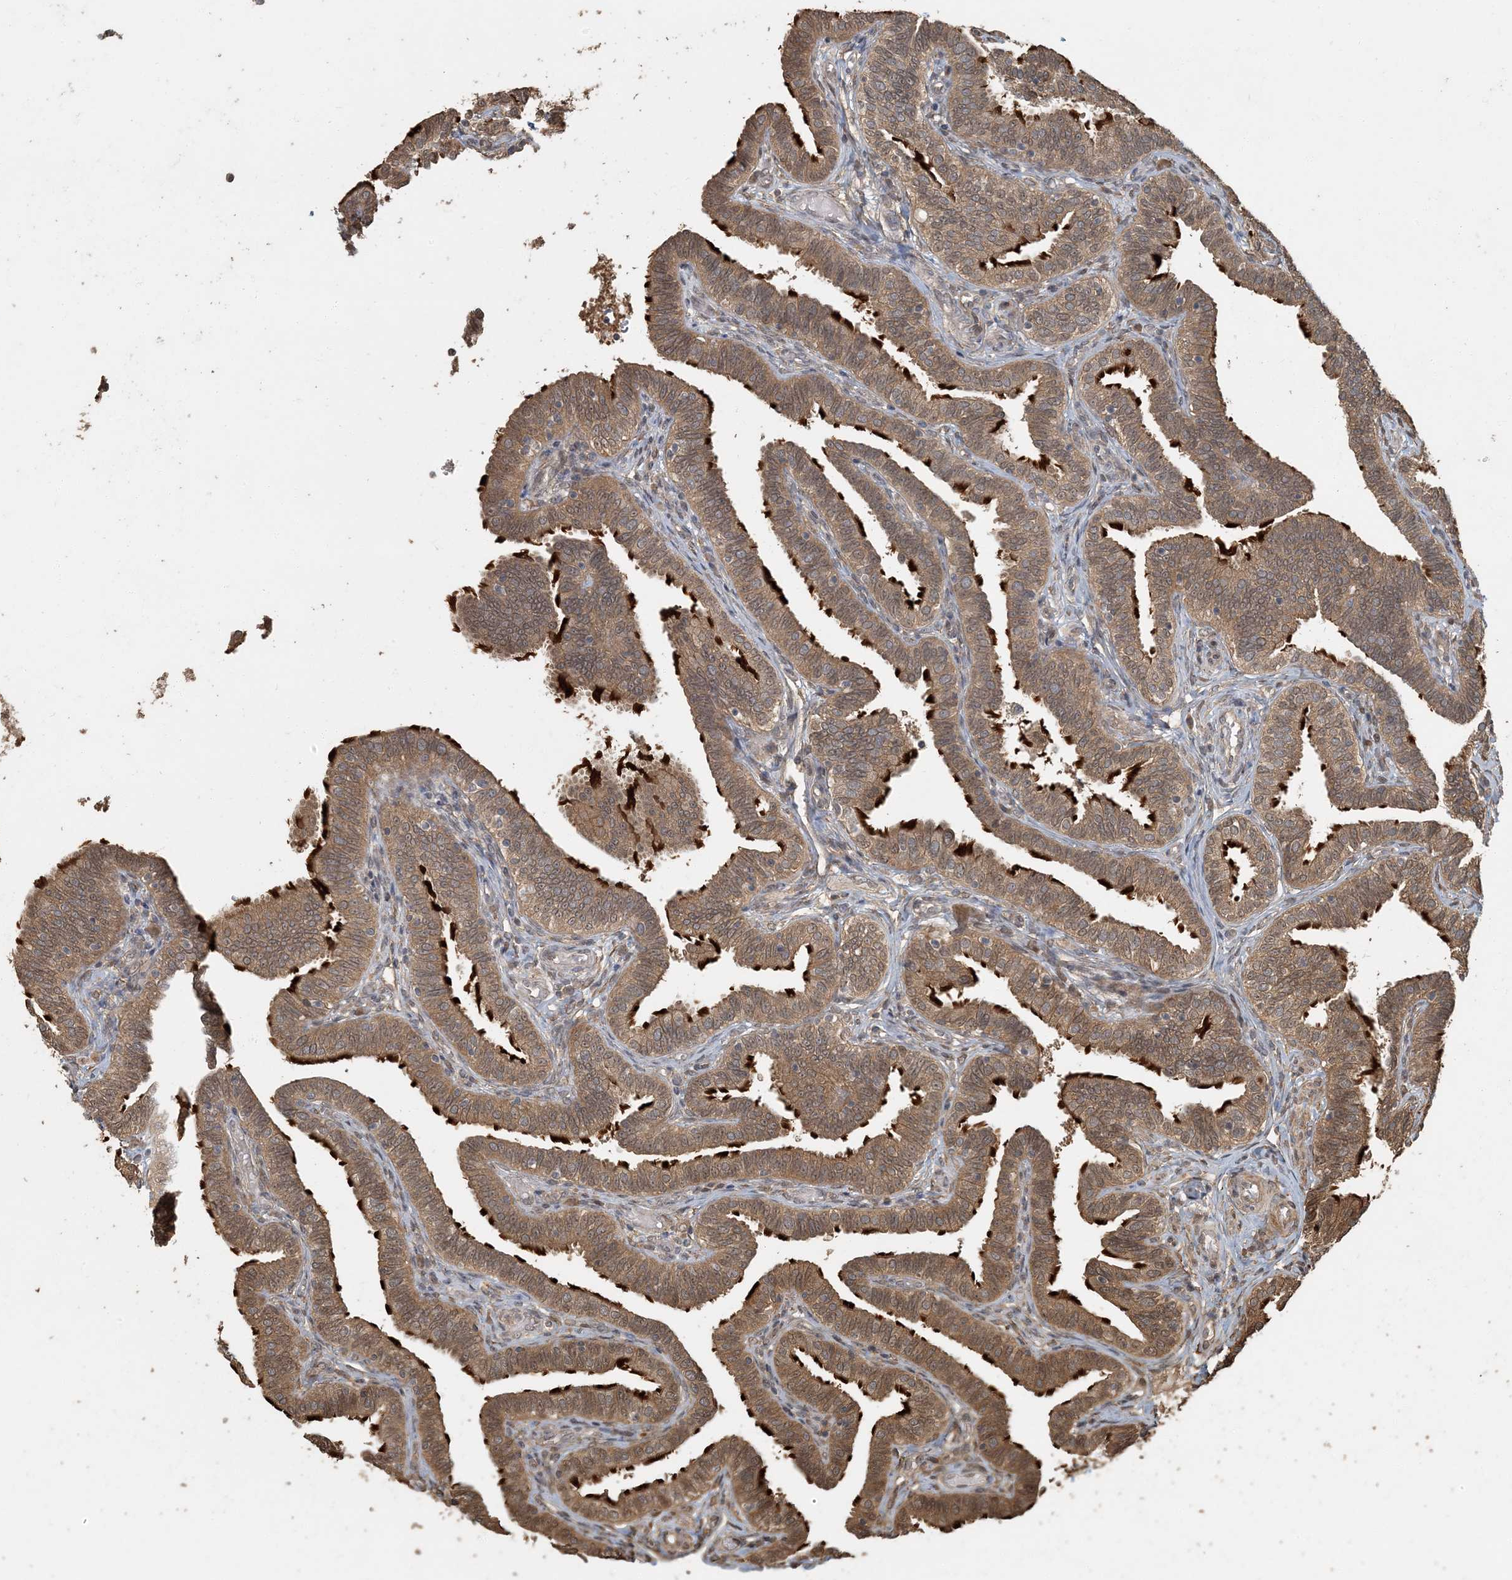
{"staining": {"intensity": "strong", "quantity": ">75%", "location": "cytoplasmic/membranous"}, "tissue": "fallopian tube", "cell_type": "Glandular cells", "image_type": "normal", "snomed": [{"axis": "morphology", "description": "Normal tissue, NOS"}, {"axis": "topography", "description": "Fallopian tube"}], "caption": "IHC image of benign human fallopian tube stained for a protein (brown), which exhibits high levels of strong cytoplasmic/membranous staining in approximately >75% of glandular cells.", "gene": "AK9", "patient": {"sex": "female", "age": 39}}